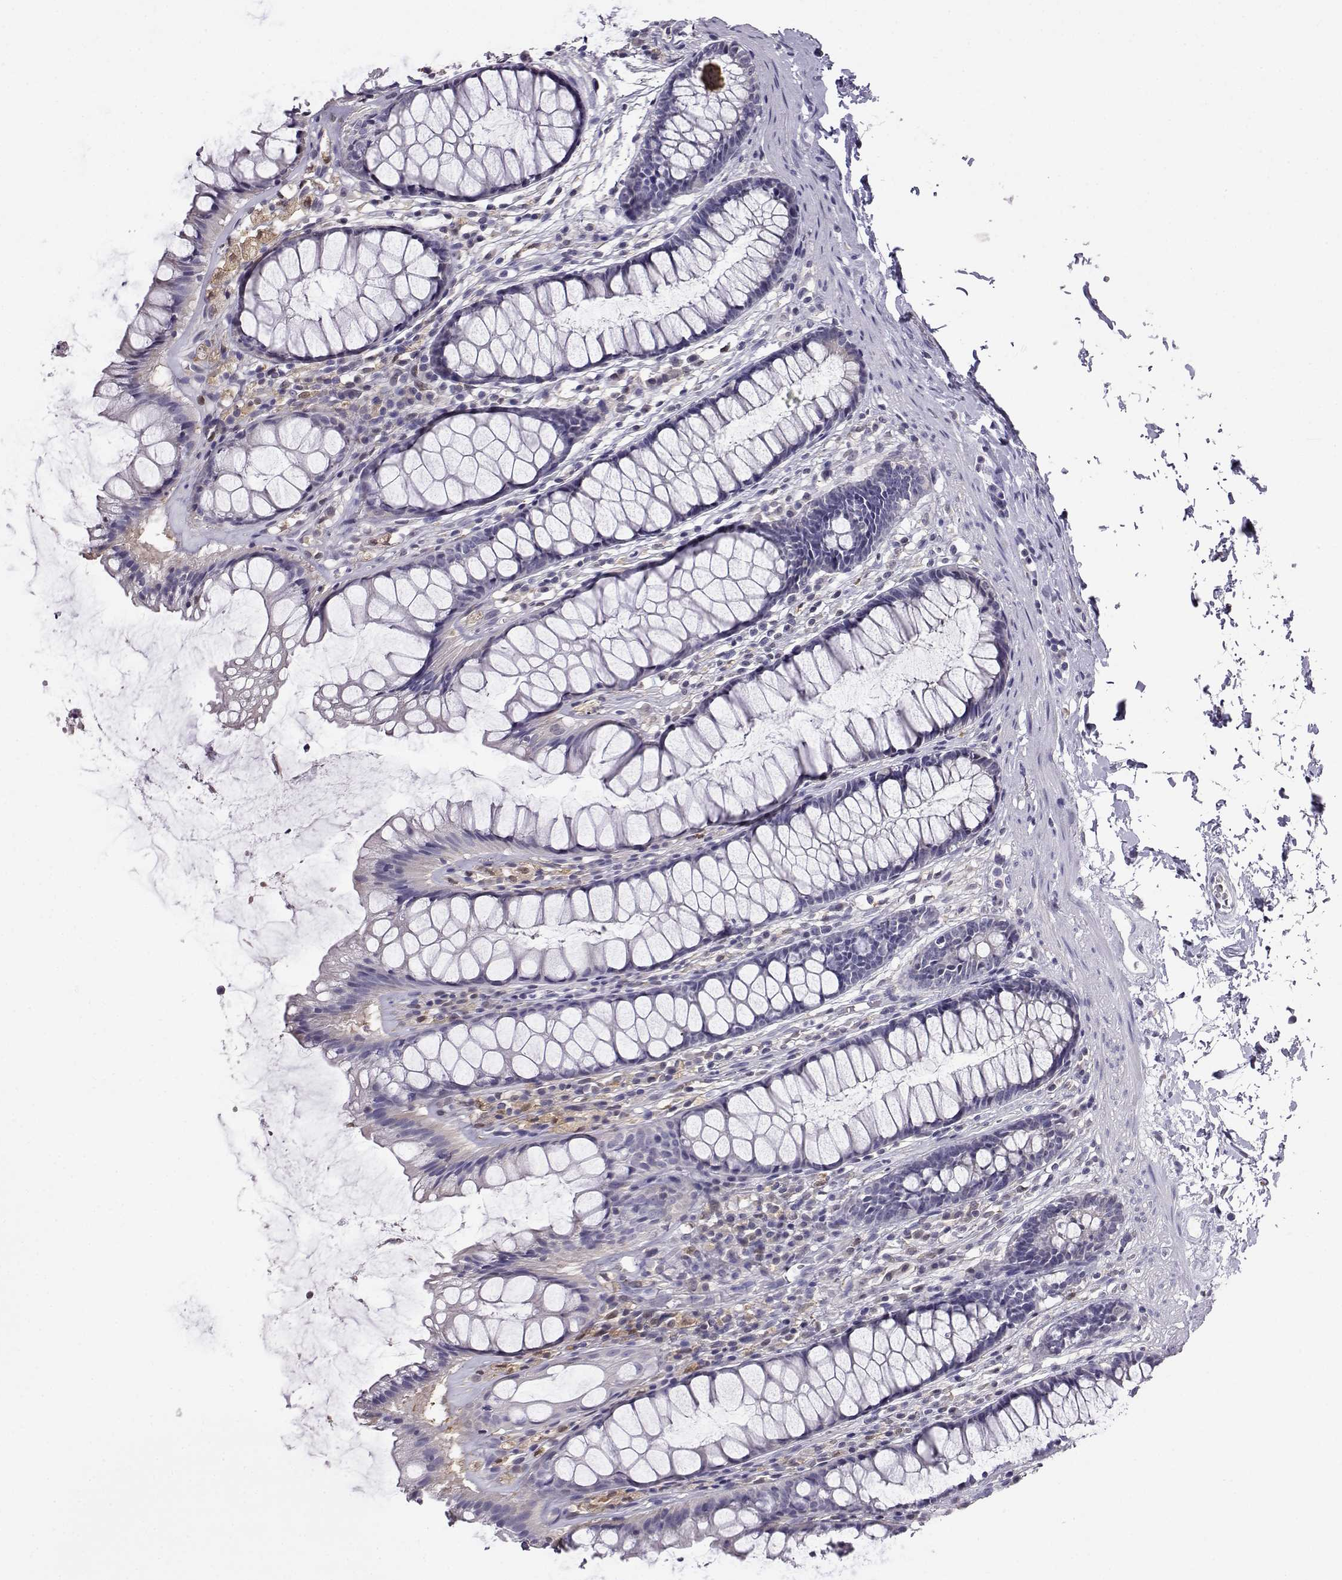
{"staining": {"intensity": "negative", "quantity": "none", "location": "none"}, "tissue": "rectum", "cell_type": "Glandular cells", "image_type": "normal", "snomed": [{"axis": "morphology", "description": "Normal tissue, NOS"}, {"axis": "topography", "description": "Rectum"}], "caption": "IHC histopathology image of normal rectum: rectum stained with DAB (3,3'-diaminobenzidine) exhibits no significant protein staining in glandular cells. Brightfield microscopy of IHC stained with DAB (brown) and hematoxylin (blue), captured at high magnification.", "gene": "AKR1B1", "patient": {"sex": "male", "age": 72}}